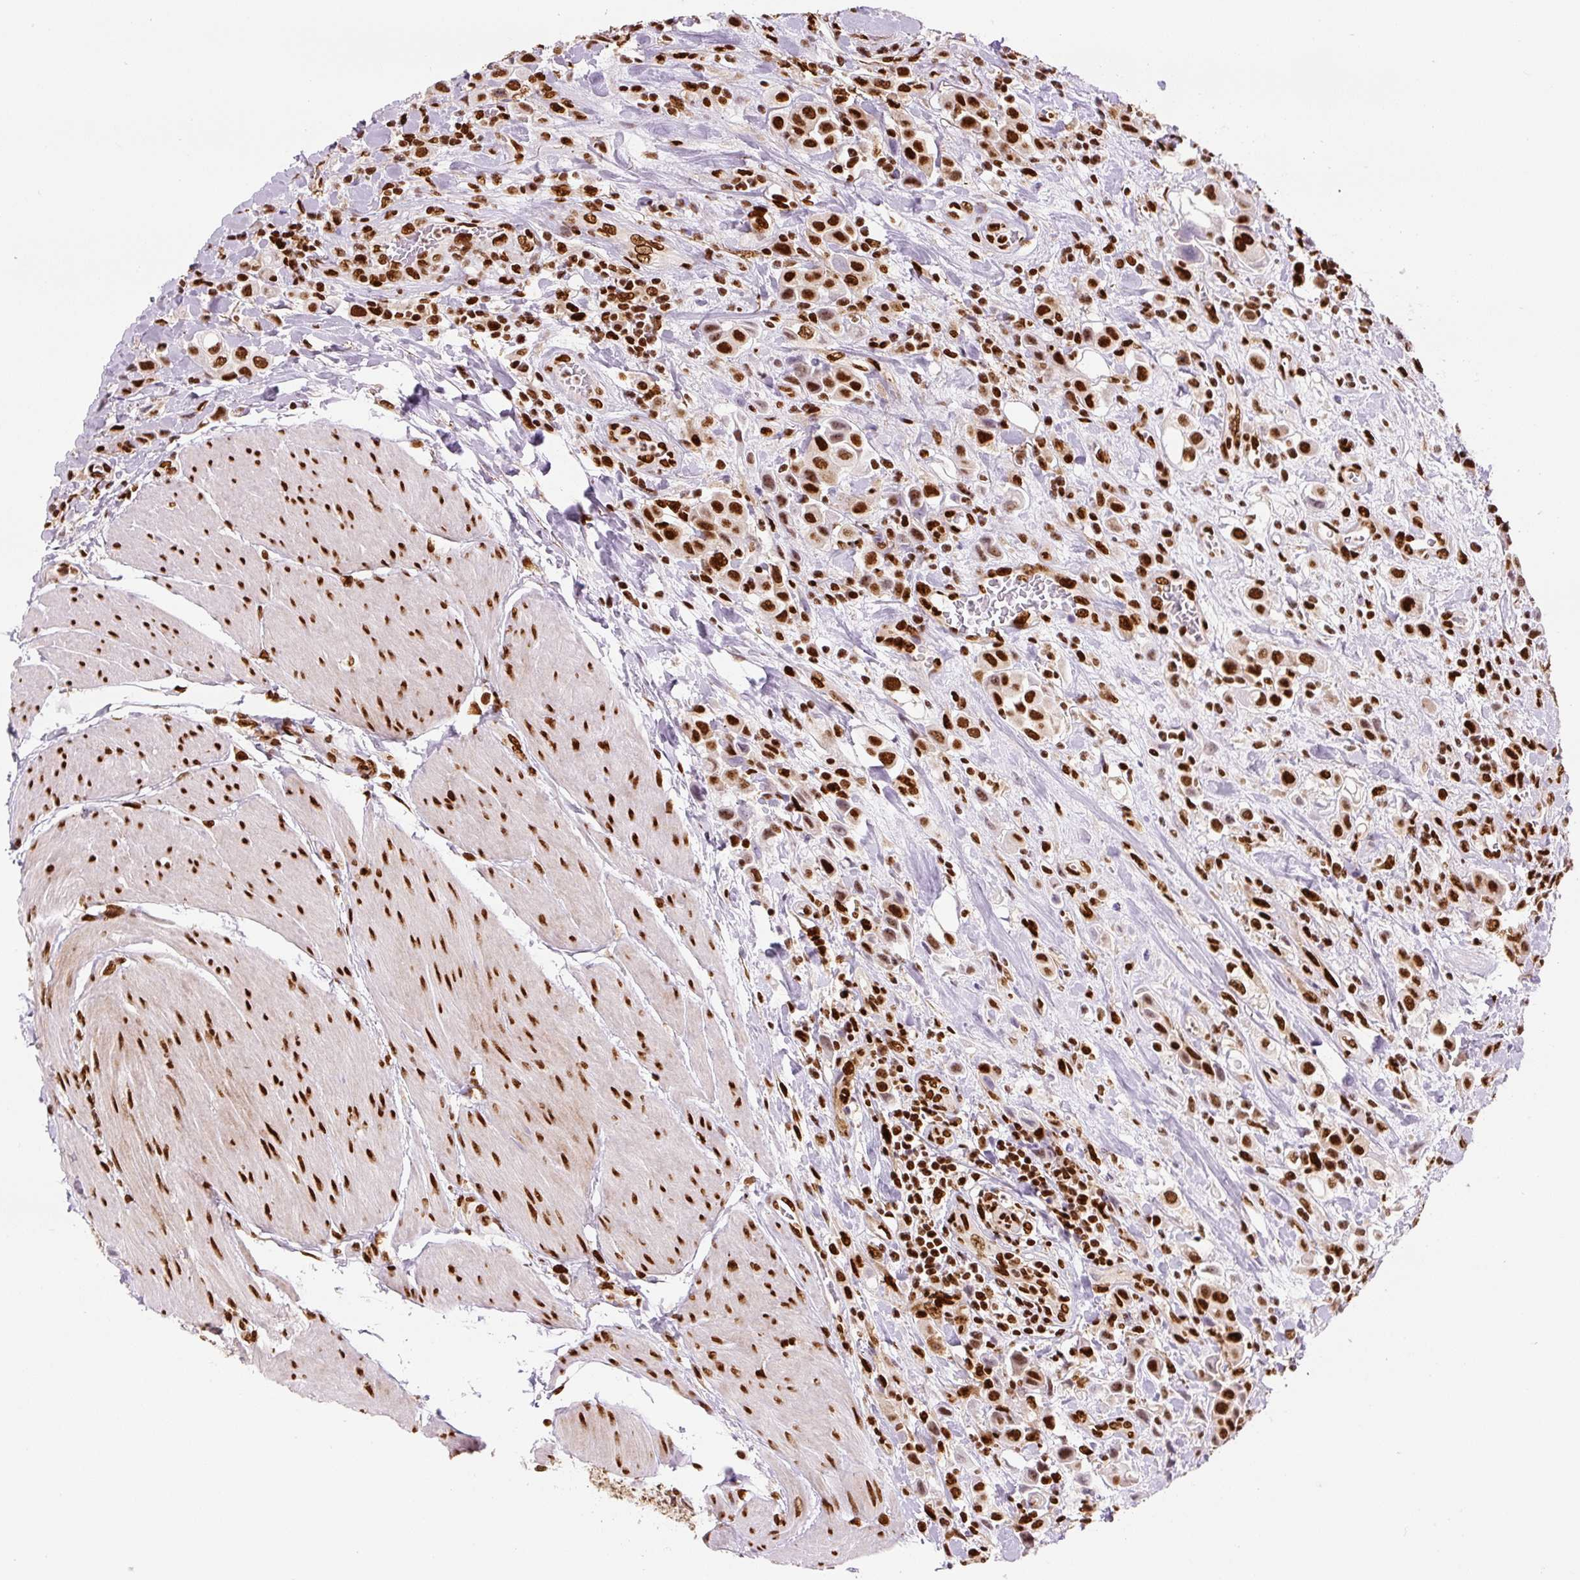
{"staining": {"intensity": "strong", "quantity": ">75%", "location": "nuclear"}, "tissue": "urothelial cancer", "cell_type": "Tumor cells", "image_type": "cancer", "snomed": [{"axis": "morphology", "description": "Urothelial carcinoma, High grade"}, {"axis": "topography", "description": "Urinary bladder"}], "caption": "This histopathology image shows immunohistochemistry staining of urothelial cancer, with high strong nuclear expression in about >75% of tumor cells.", "gene": "FUS", "patient": {"sex": "male", "age": 50}}